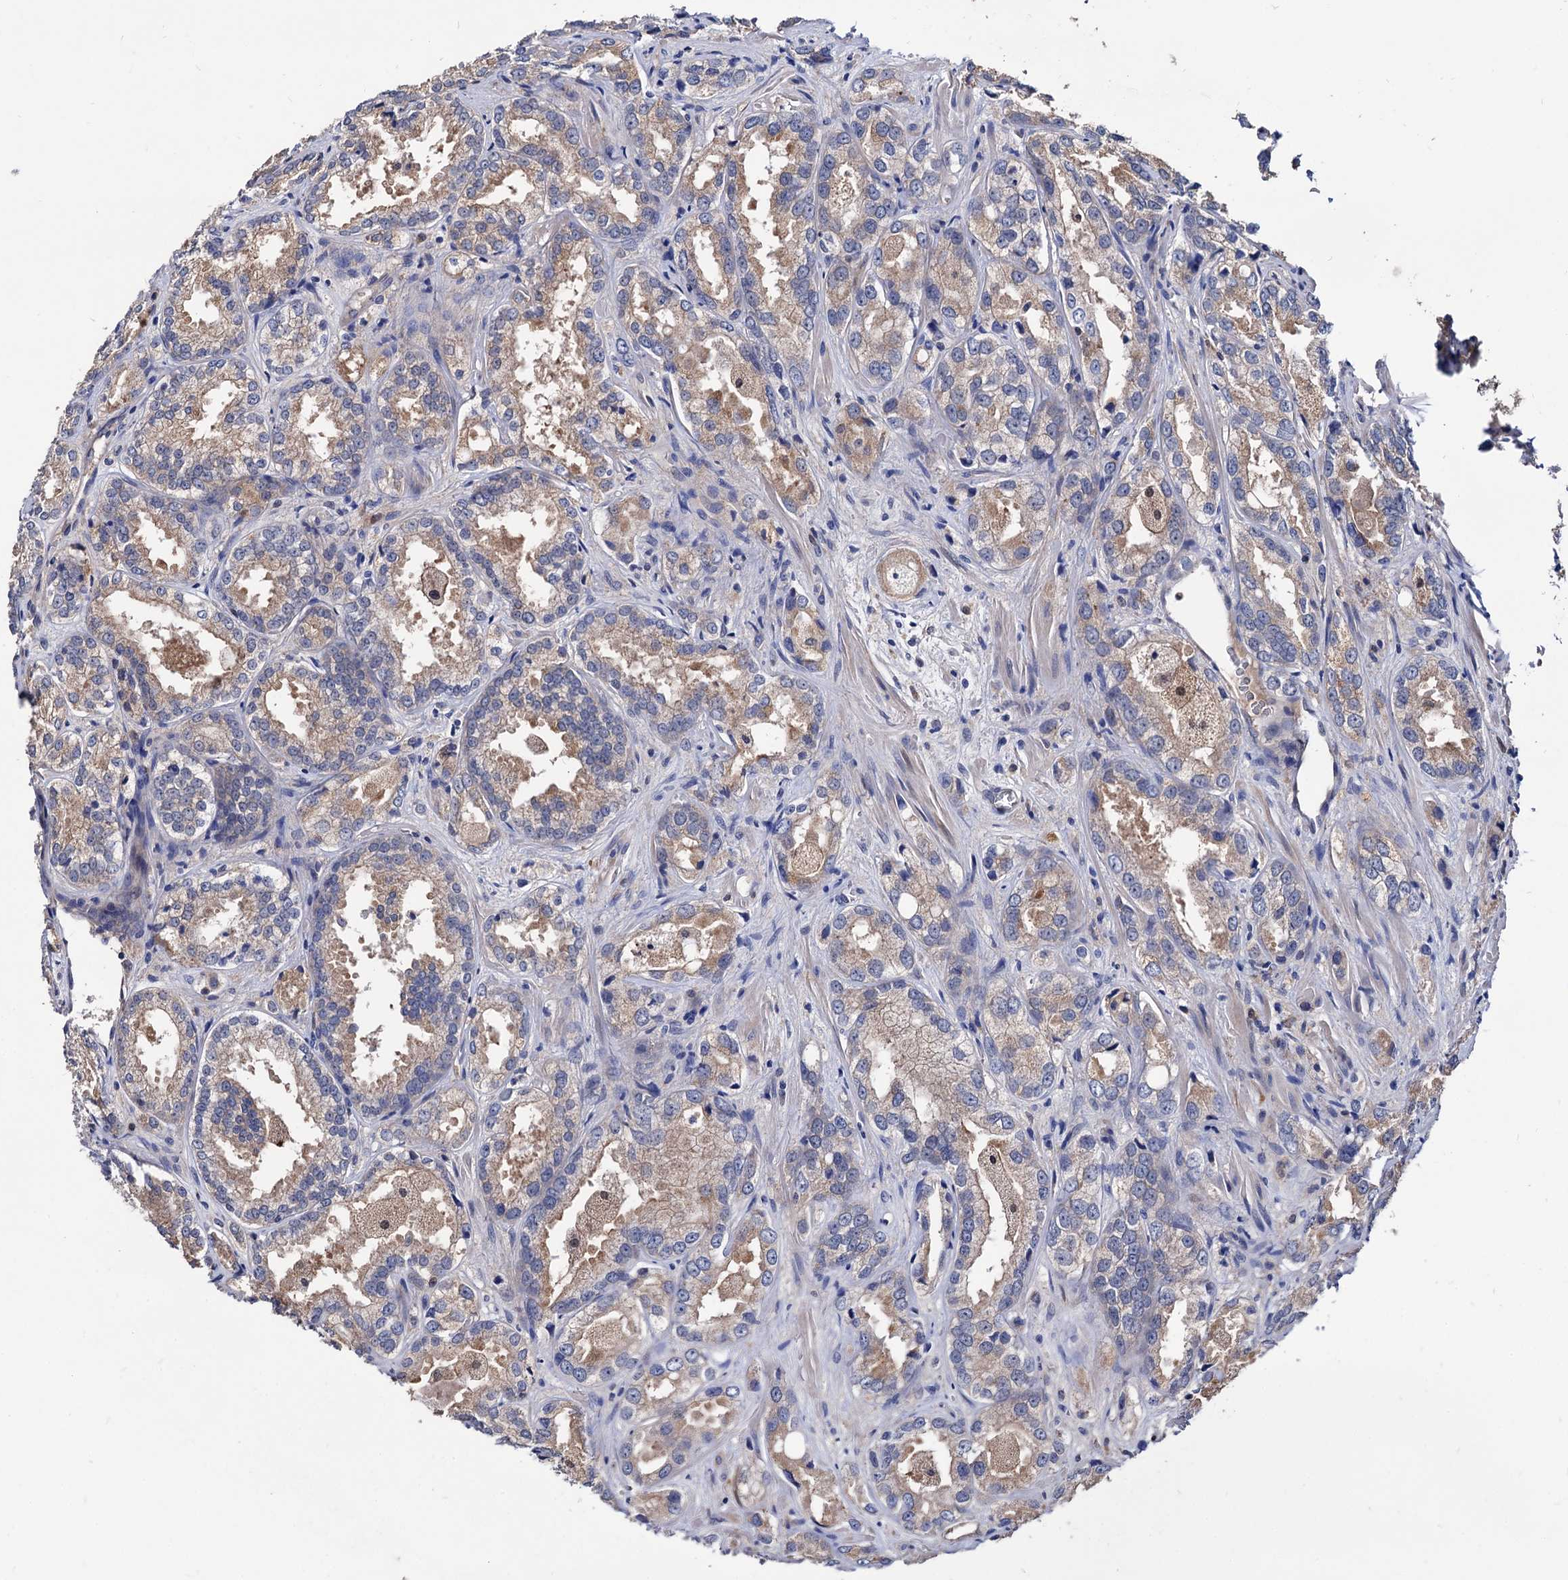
{"staining": {"intensity": "weak", "quantity": "25%-75%", "location": "cytoplasmic/membranous"}, "tissue": "prostate cancer", "cell_type": "Tumor cells", "image_type": "cancer", "snomed": [{"axis": "morphology", "description": "Adenocarcinoma, Low grade"}, {"axis": "topography", "description": "Prostate"}], "caption": "Immunohistochemistry (IHC) staining of prostate cancer, which reveals low levels of weak cytoplasmic/membranous expression in approximately 25%-75% of tumor cells indicating weak cytoplasmic/membranous protein positivity. The staining was performed using DAB (brown) for protein detection and nuclei were counterstained in hematoxylin (blue).", "gene": "CPPED1", "patient": {"sex": "male", "age": 47}}